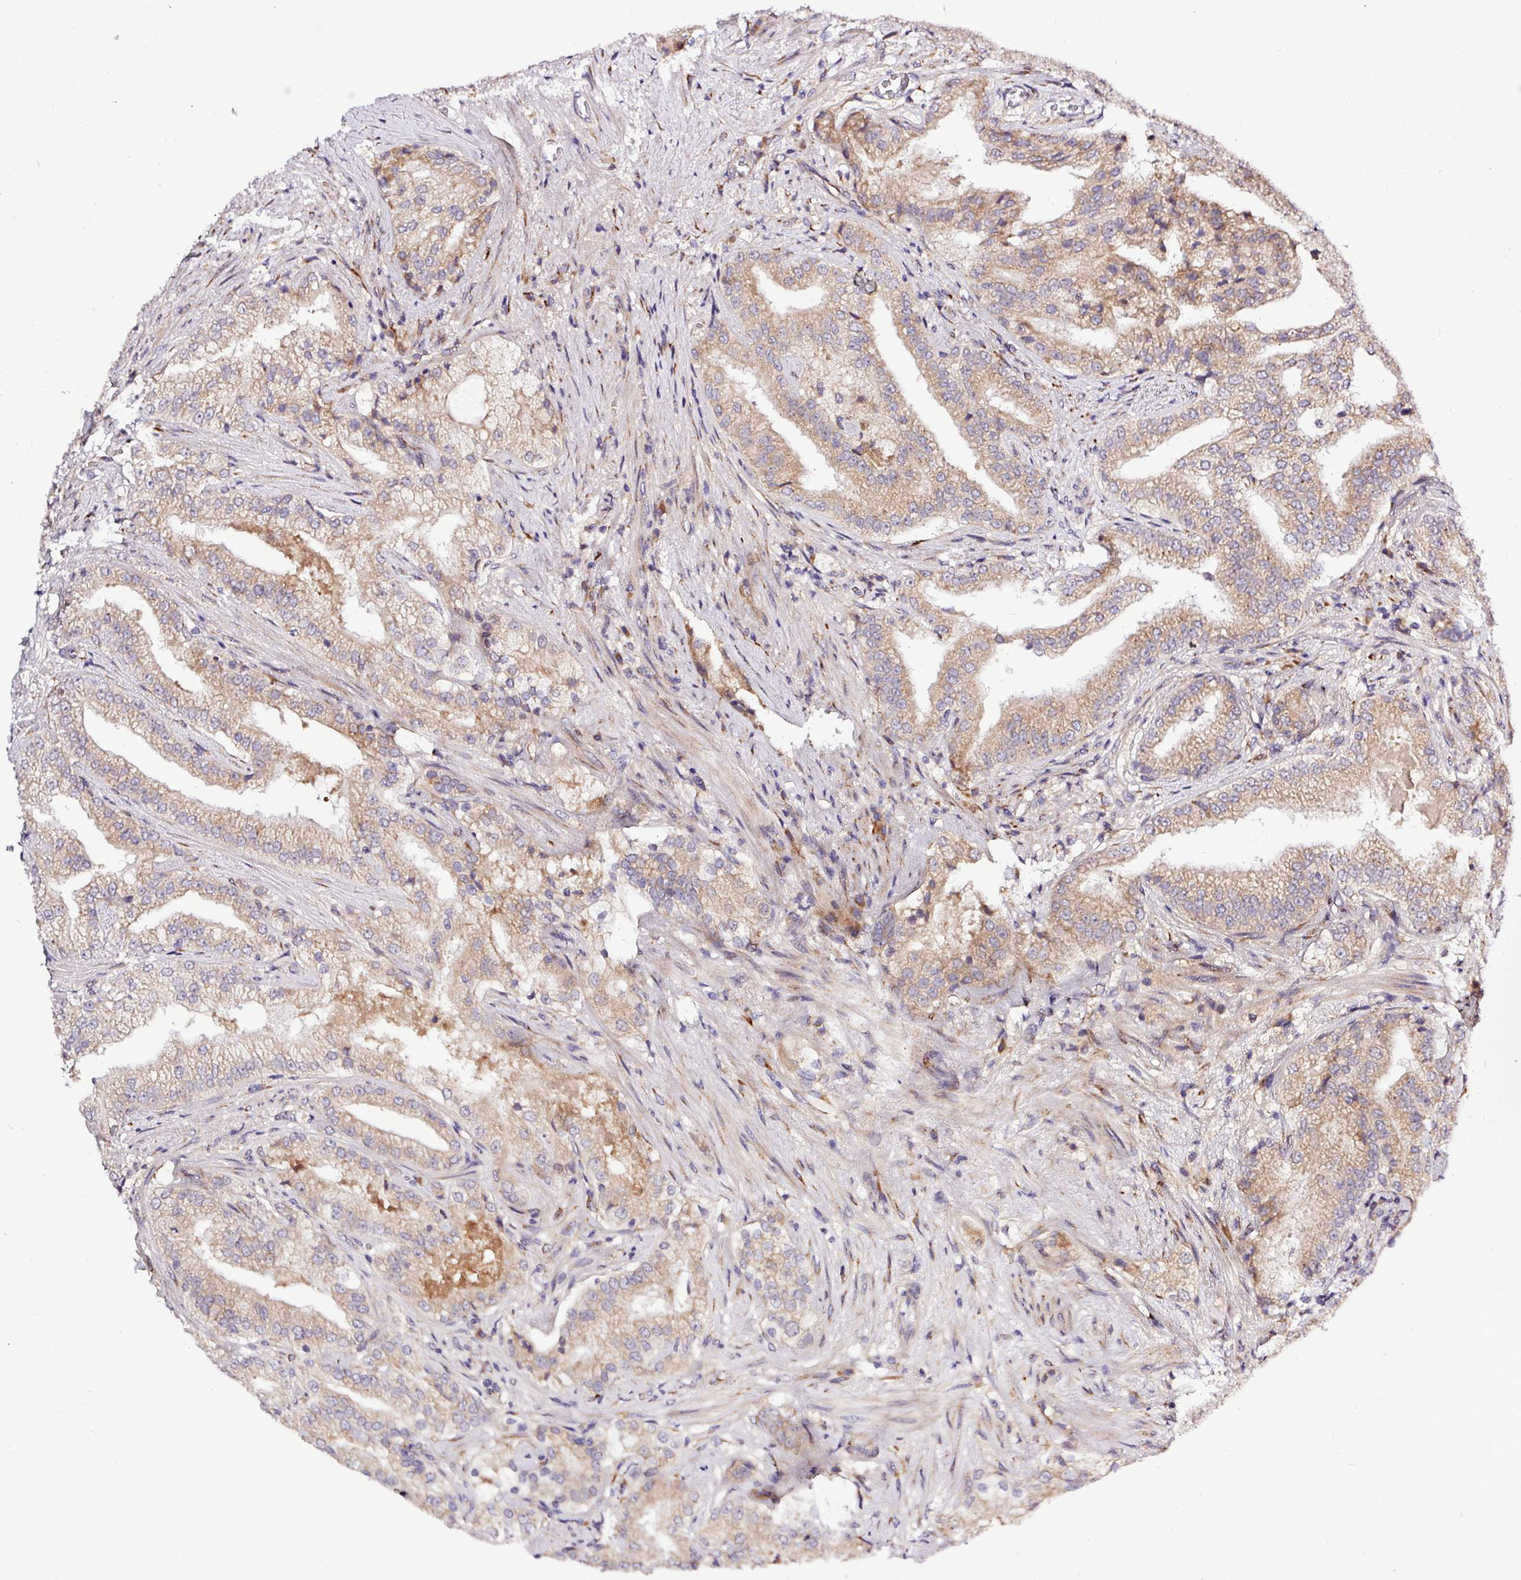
{"staining": {"intensity": "weak", "quantity": ">75%", "location": "cytoplasmic/membranous"}, "tissue": "prostate cancer", "cell_type": "Tumor cells", "image_type": "cancer", "snomed": [{"axis": "morphology", "description": "Adenocarcinoma, High grade"}, {"axis": "topography", "description": "Prostate"}], "caption": "This histopathology image displays prostate cancer stained with immunohistochemistry to label a protein in brown. The cytoplasmic/membranous of tumor cells show weak positivity for the protein. Nuclei are counter-stained blue.", "gene": "TM2D2", "patient": {"sex": "male", "age": 70}}